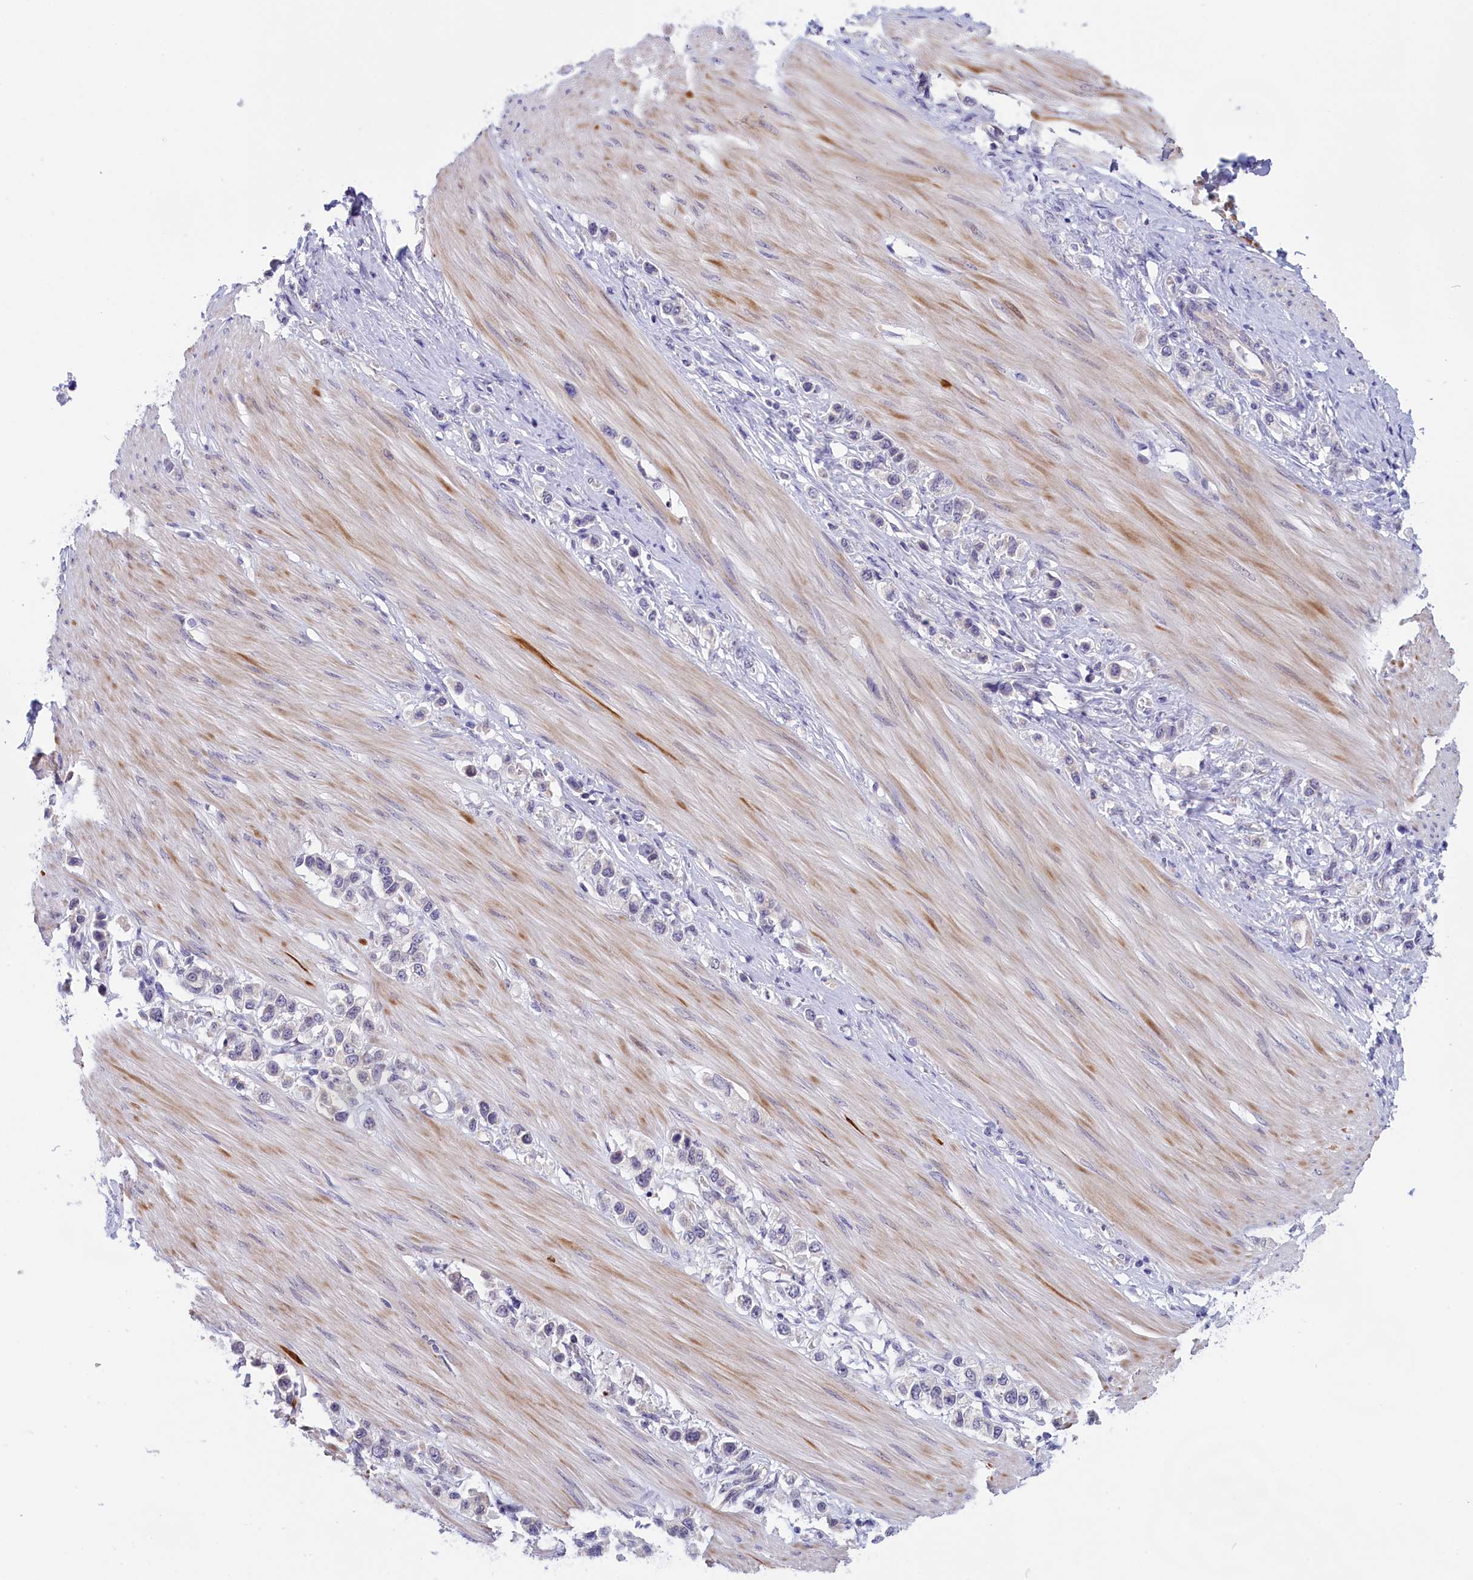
{"staining": {"intensity": "negative", "quantity": "none", "location": "none"}, "tissue": "stomach cancer", "cell_type": "Tumor cells", "image_type": "cancer", "snomed": [{"axis": "morphology", "description": "Adenocarcinoma, NOS"}, {"axis": "topography", "description": "Stomach"}], "caption": "Histopathology image shows no significant protein staining in tumor cells of stomach cancer.", "gene": "IGFALS", "patient": {"sex": "female", "age": 65}}